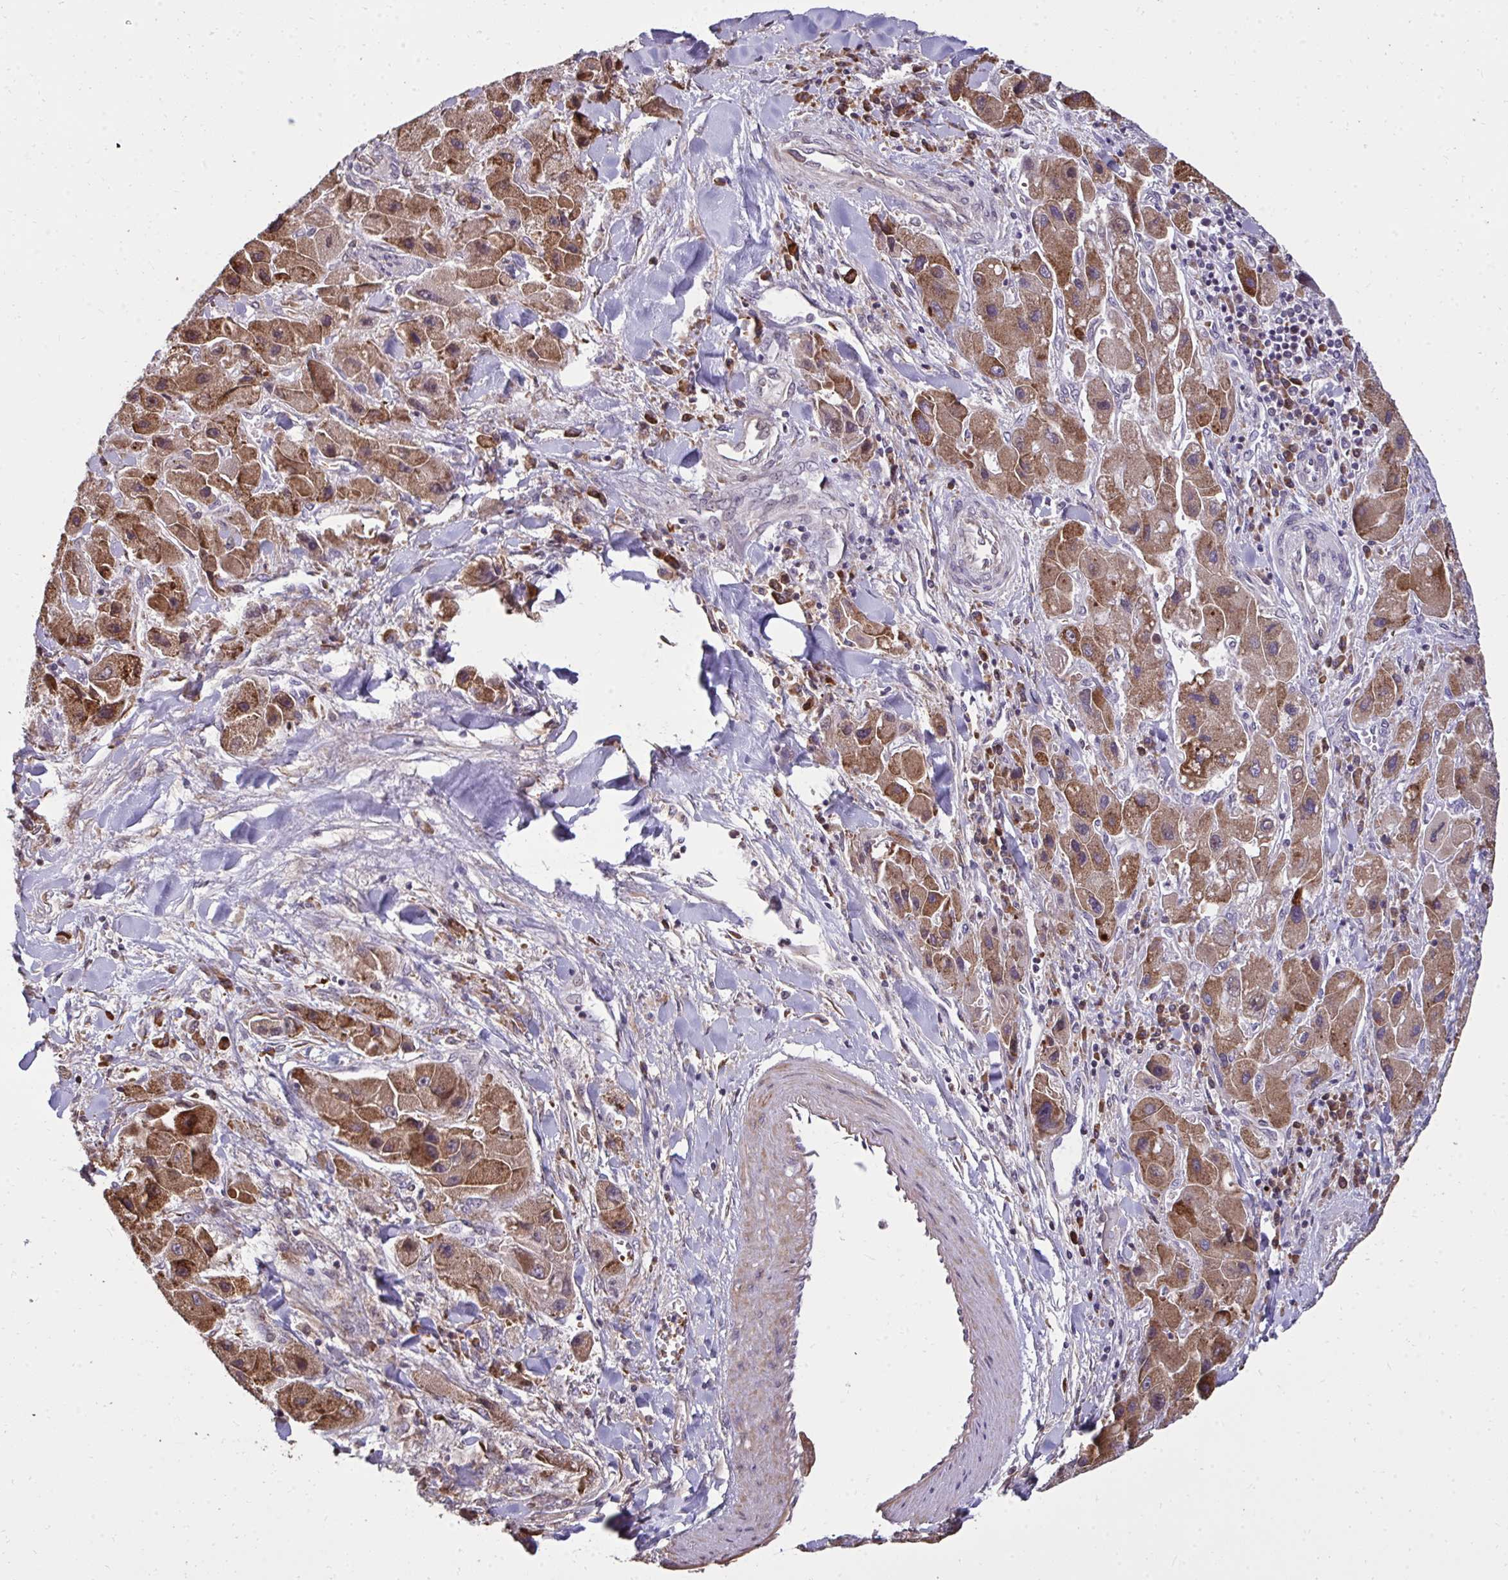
{"staining": {"intensity": "moderate", "quantity": ">75%", "location": "cytoplasmic/membranous"}, "tissue": "liver cancer", "cell_type": "Tumor cells", "image_type": "cancer", "snomed": [{"axis": "morphology", "description": "Carcinoma, Hepatocellular, NOS"}, {"axis": "topography", "description": "Liver"}], "caption": "Liver cancer was stained to show a protein in brown. There is medium levels of moderate cytoplasmic/membranous expression in approximately >75% of tumor cells.", "gene": "FIBCD1", "patient": {"sex": "male", "age": 24}}